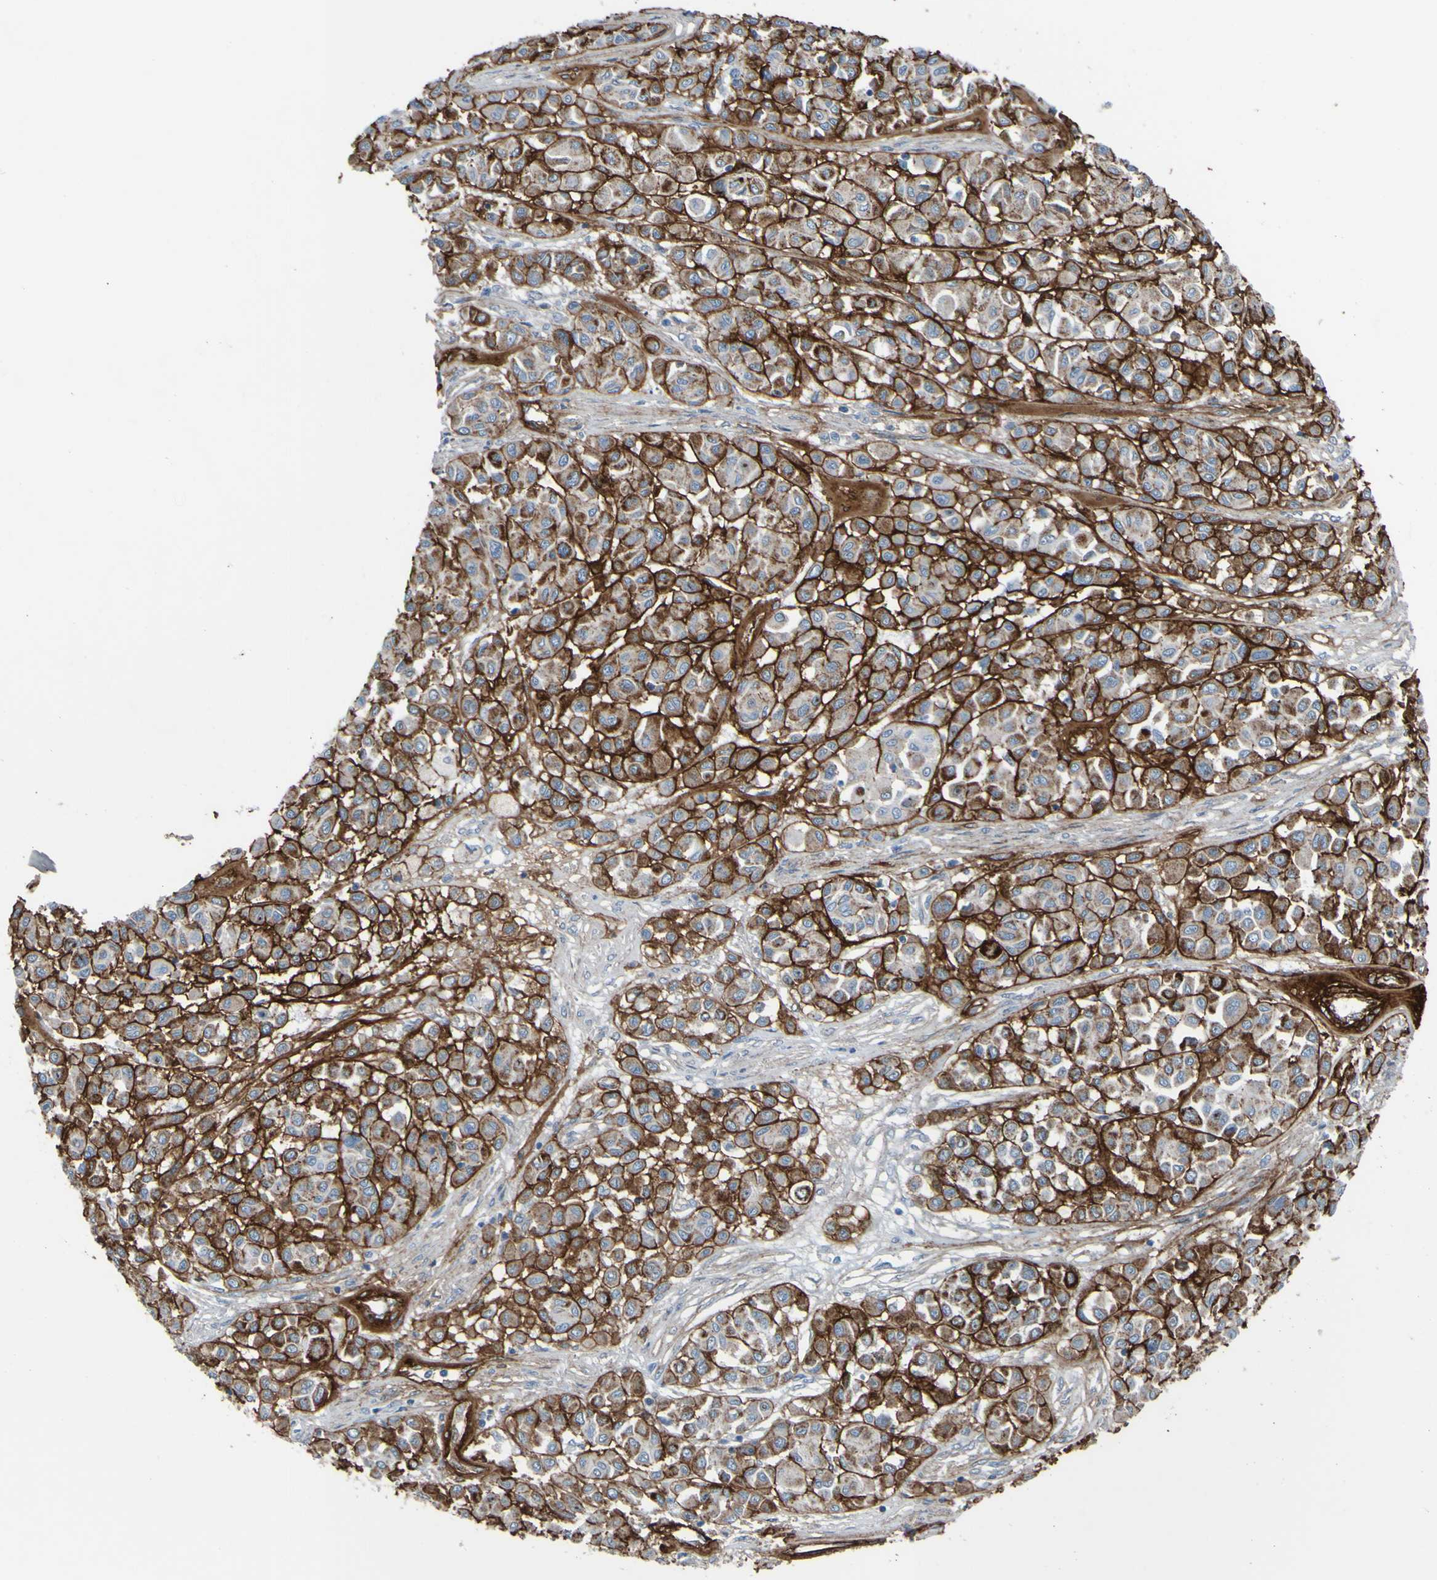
{"staining": {"intensity": "moderate", "quantity": ">75%", "location": "cytoplasmic/membranous"}, "tissue": "melanoma", "cell_type": "Tumor cells", "image_type": "cancer", "snomed": [{"axis": "morphology", "description": "Malignant melanoma, Metastatic site"}, {"axis": "topography", "description": "Soft tissue"}], "caption": "Moderate cytoplasmic/membranous expression for a protein is identified in about >75% of tumor cells of malignant melanoma (metastatic site) using IHC.", "gene": "COL4A2", "patient": {"sex": "male", "age": 41}}